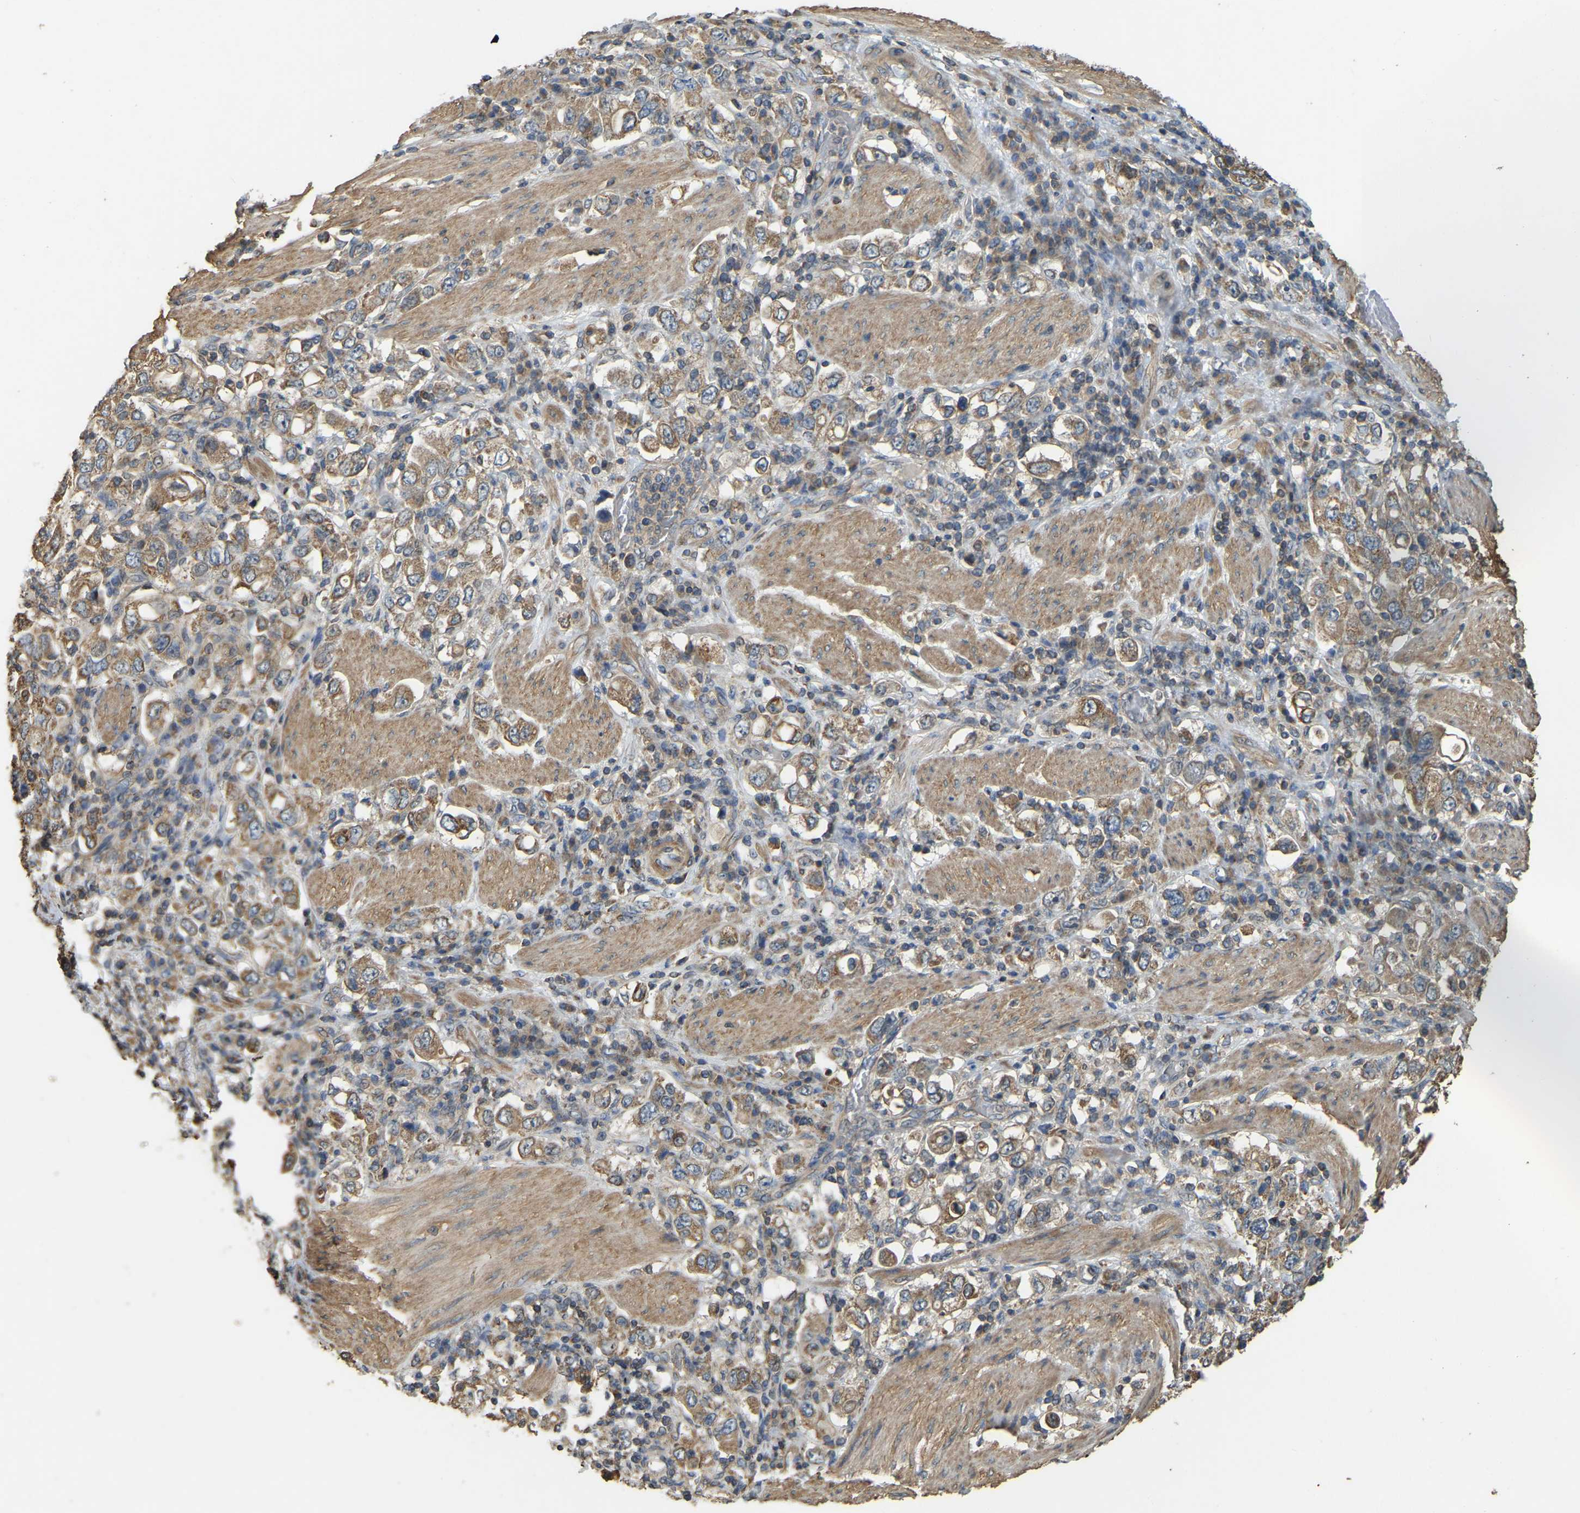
{"staining": {"intensity": "moderate", "quantity": ">75%", "location": "cytoplasmic/membranous"}, "tissue": "stomach cancer", "cell_type": "Tumor cells", "image_type": "cancer", "snomed": [{"axis": "morphology", "description": "Adenocarcinoma, NOS"}, {"axis": "topography", "description": "Stomach, upper"}], "caption": "DAB immunohistochemical staining of adenocarcinoma (stomach) displays moderate cytoplasmic/membranous protein staining in approximately >75% of tumor cells.", "gene": "GNG2", "patient": {"sex": "male", "age": 62}}